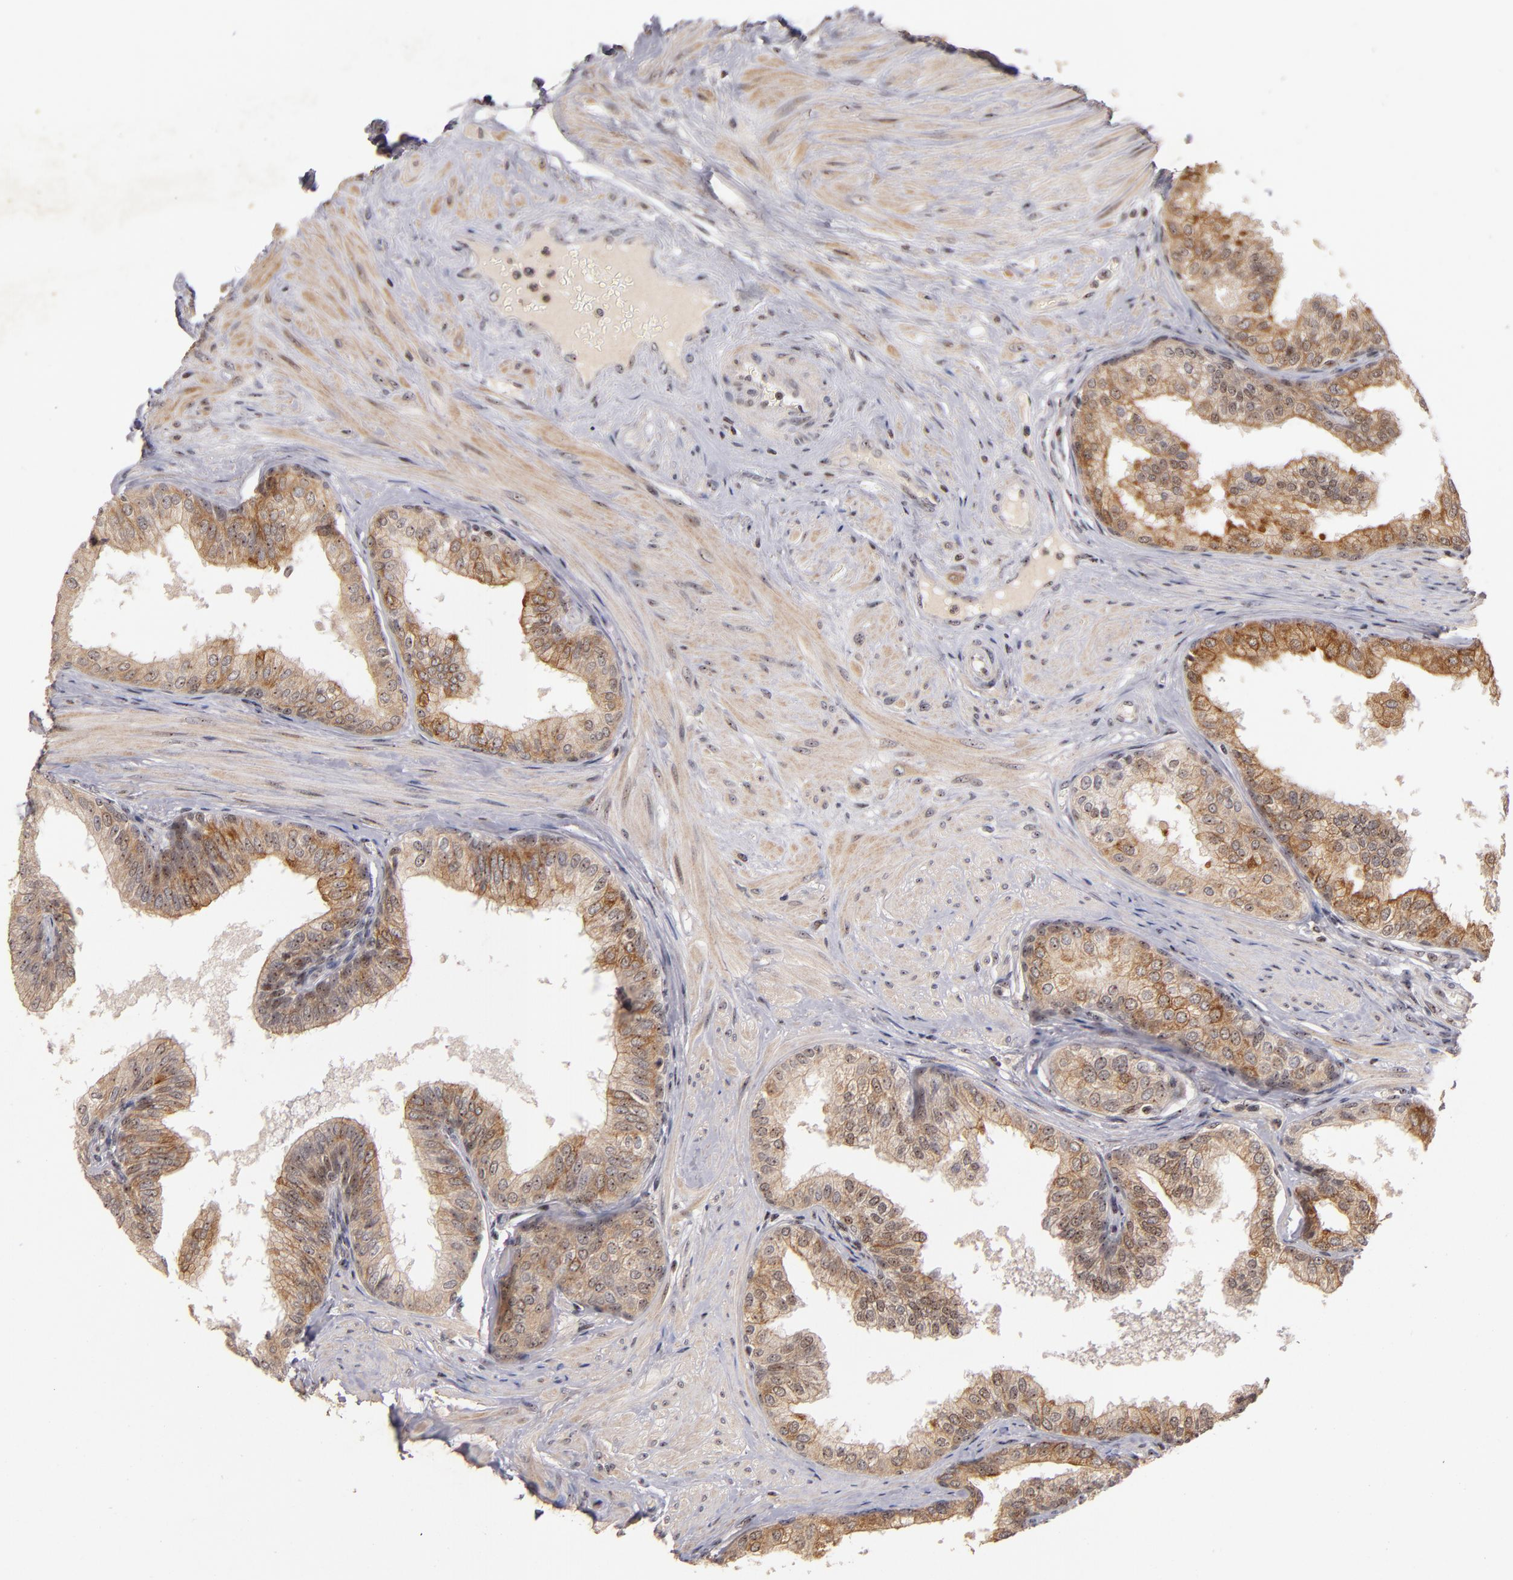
{"staining": {"intensity": "moderate", "quantity": ">75%", "location": "cytoplasmic/membranous"}, "tissue": "prostate", "cell_type": "Glandular cells", "image_type": "normal", "snomed": [{"axis": "morphology", "description": "Normal tissue, NOS"}, {"axis": "topography", "description": "Prostate"}], "caption": "Immunohistochemical staining of normal human prostate shows moderate cytoplasmic/membranous protein expression in approximately >75% of glandular cells.", "gene": "PCNX4", "patient": {"sex": "male", "age": 60}}